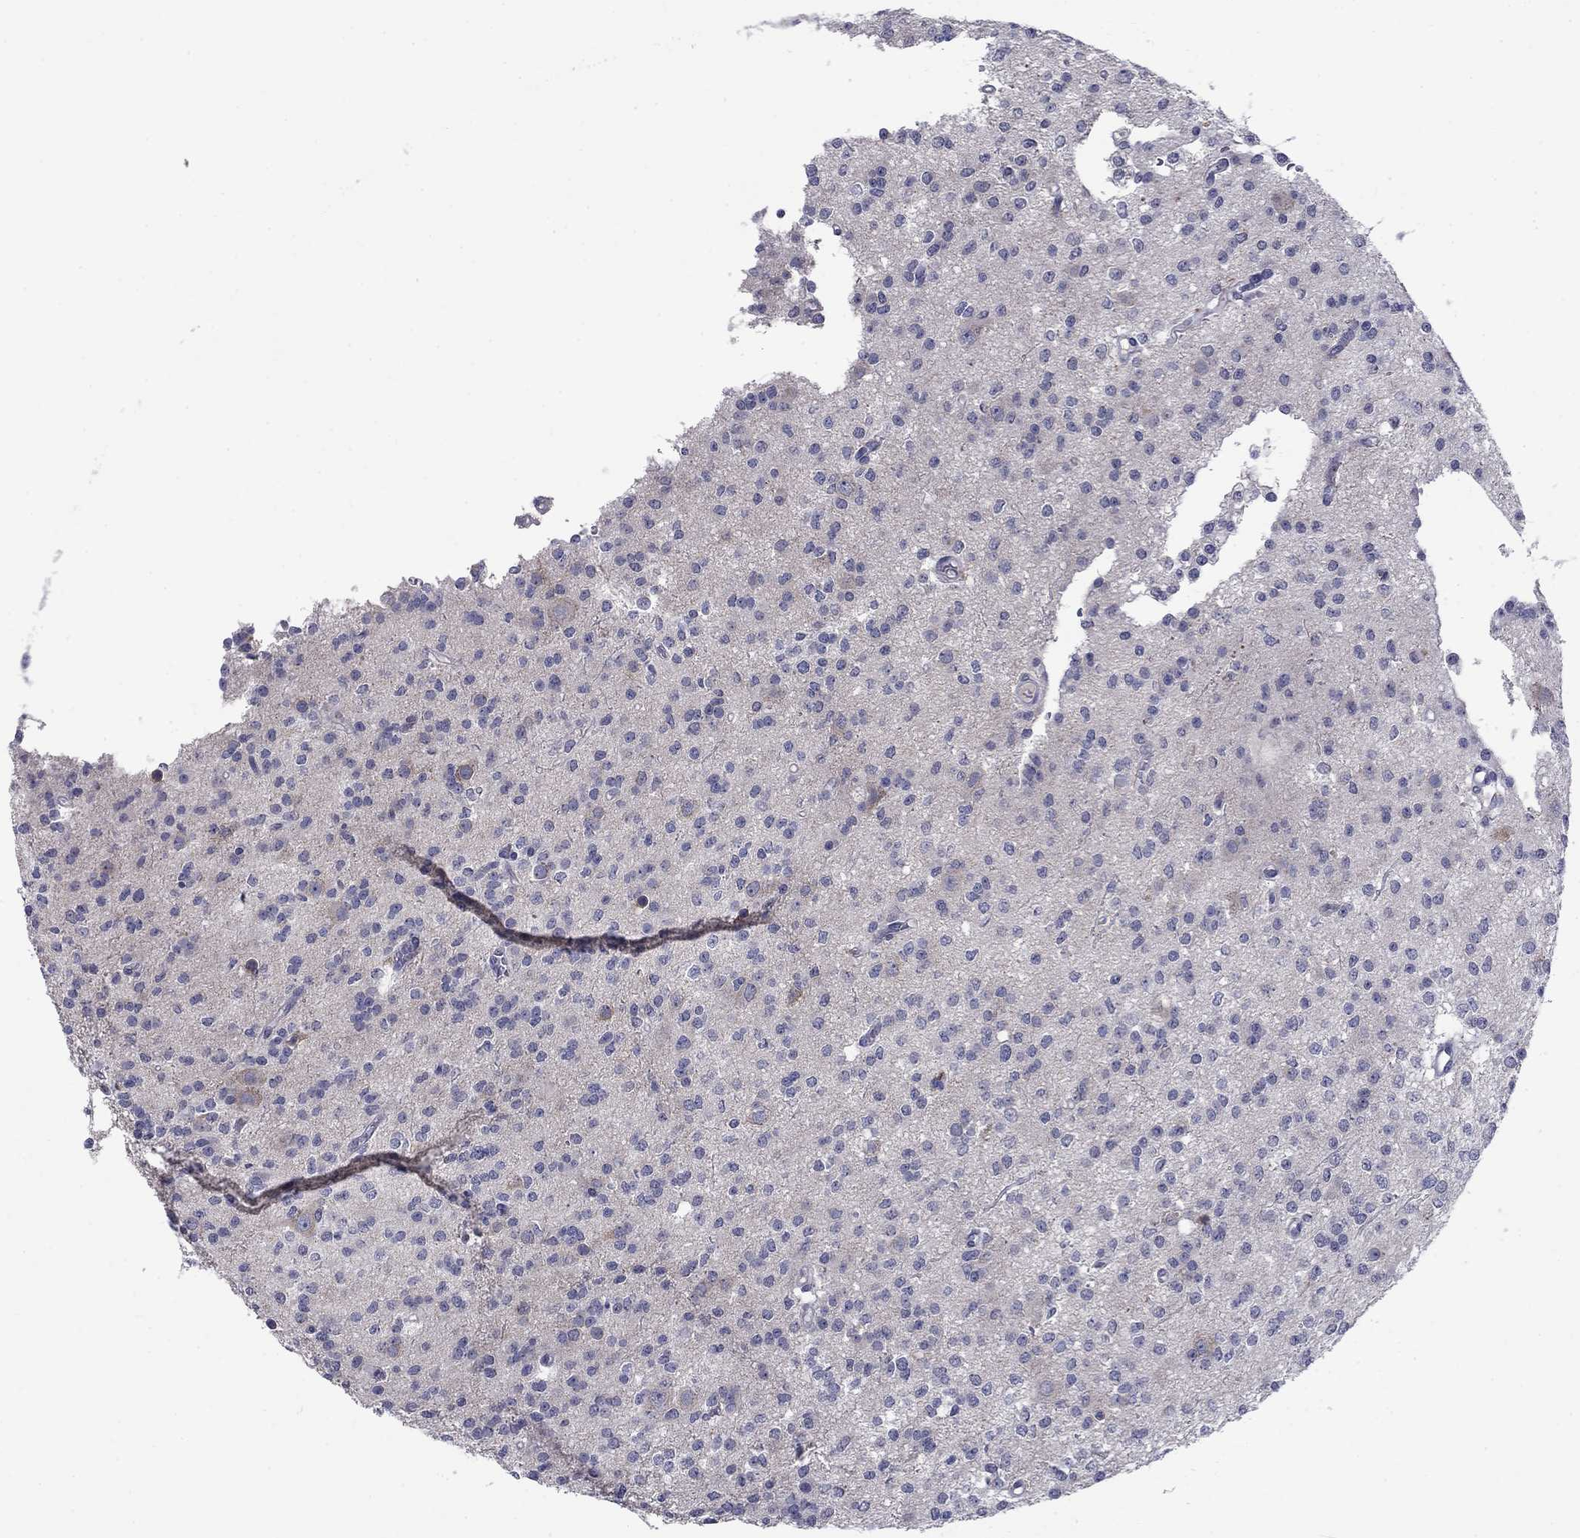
{"staining": {"intensity": "negative", "quantity": "none", "location": "none"}, "tissue": "glioma", "cell_type": "Tumor cells", "image_type": "cancer", "snomed": [{"axis": "morphology", "description": "Glioma, malignant, Low grade"}, {"axis": "topography", "description": "Brain"}], "caption": "An immunohistochemistry (IHC) photomicrograph of glioma is shown. There is no staining in tumor cells of glioma.", "gene": "CACNA1A", "patient": {"sex": "male", "age": 27}}